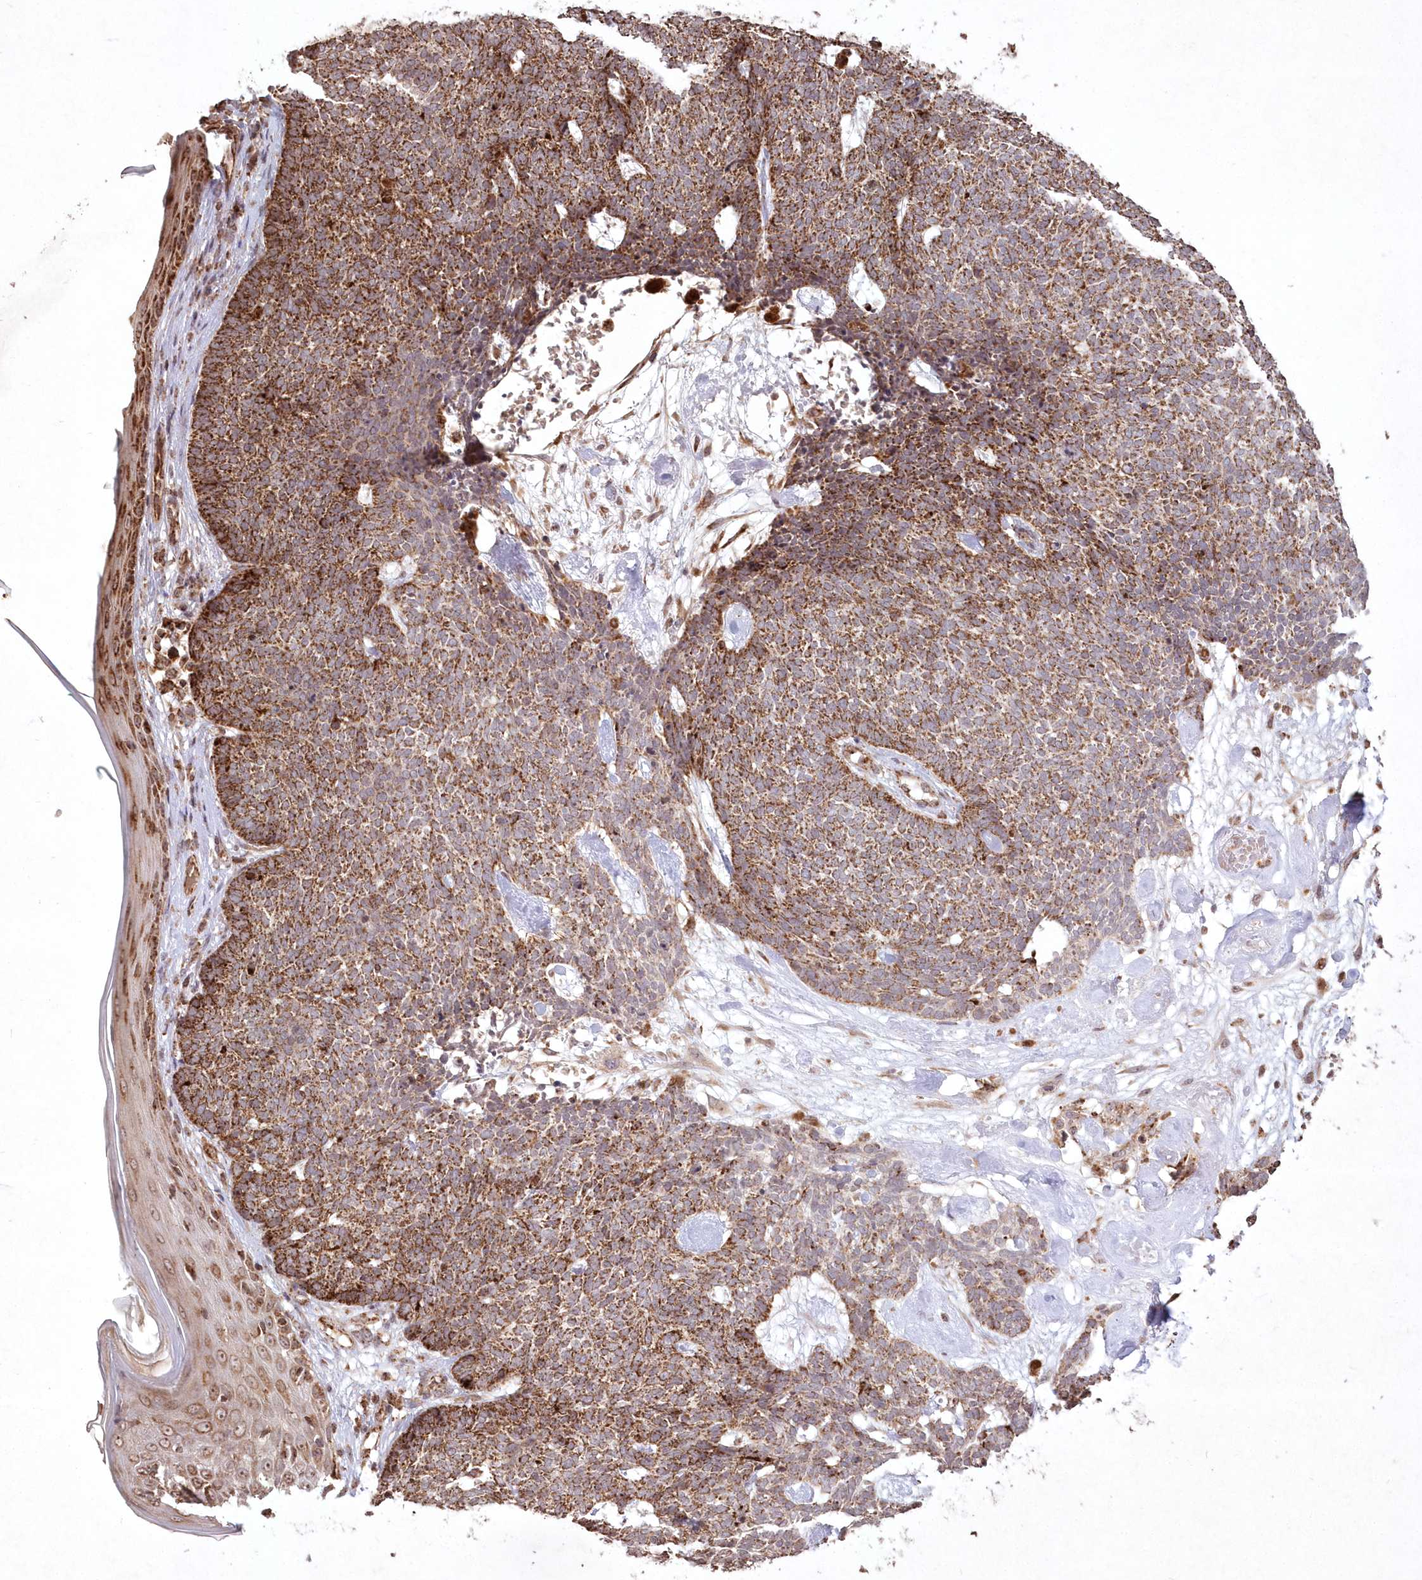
{"staining": {"intensity": "strong", "quantity": ">75%", "location": "cytoplasmic/membranous"}, "tissue": "skin cancer", "cell_type": "Tumor cells", "image_type": "cancer", "snomed": [{"axis": "morphology", "description": "Basal cell carcinoma"}, {"axis": "topography", "description": "Skin"}], "caption": "Protein expression analysis of human skin cancer (basal cell carcinoma) reveals strong cytoplasmic/membranous positivity in about >75% of tumor cells.", "gene": "LRPPRC", "patient": {"sex": "female", "age": 84}}